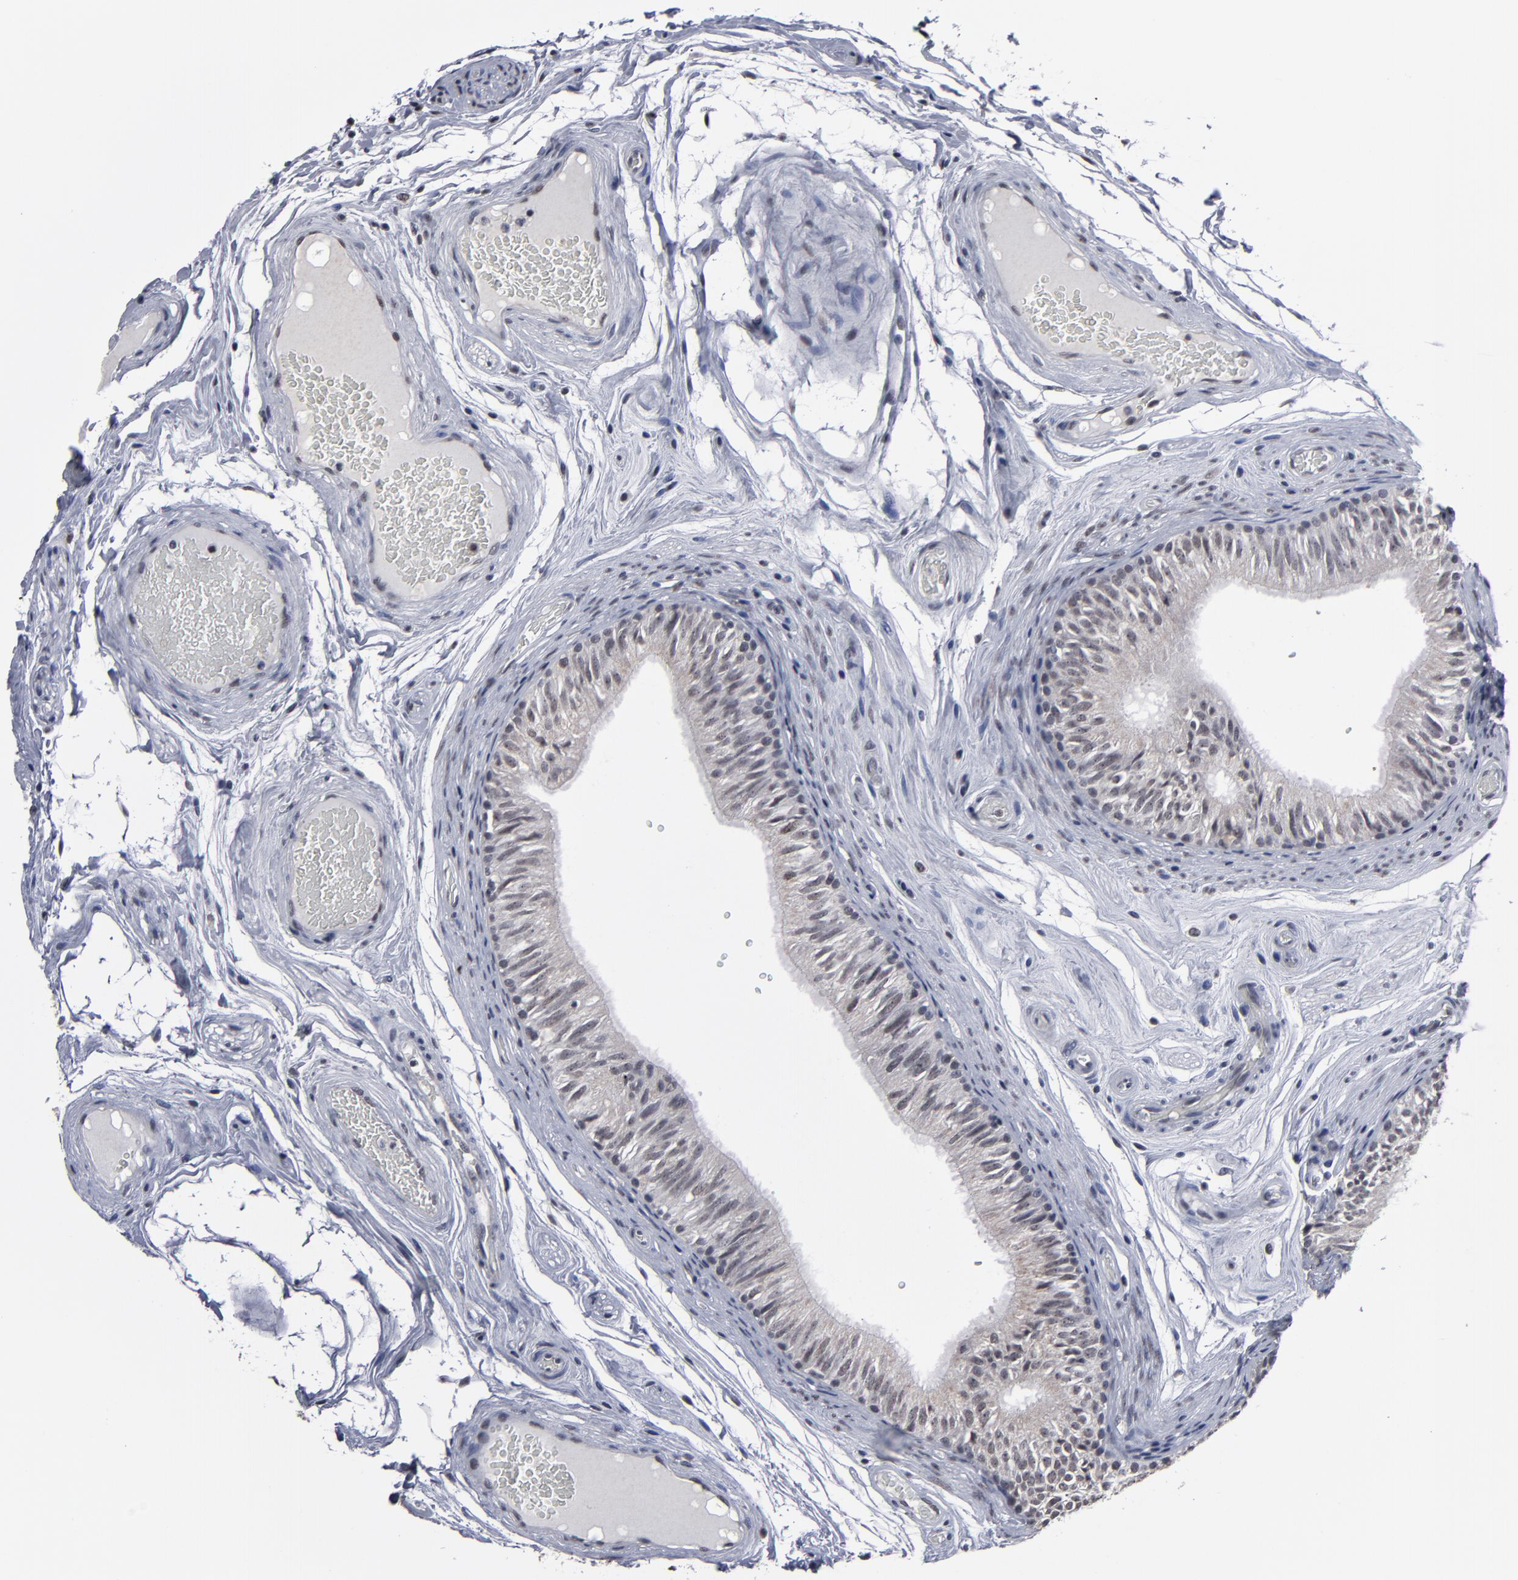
{"staining": {"intensity": "weak", "quantity": "25%-75%", "location": "cytoplasmic/membranous"}, "tissue": "epididymis", "cell_type": "Glandular cells", "image_type": "normal", "snomed": [{"axis": "morphology", "description": "Normal tissue, NOS"}, {"axis": "topography", "description": "Testis"}, {"axis": "topography", "description": "Epididymis"}], "caption": "This photomicrograph displays benign epididymis stained with immunohistochemistry (IHC) to label a protein in brown. The cytoplasmic/membranous of glandular cells show weak positivity for the protein. Nuclei are counter-stained blue.", "gene": "SSRP1", "patient": {"sex": "male", "age": 36}}